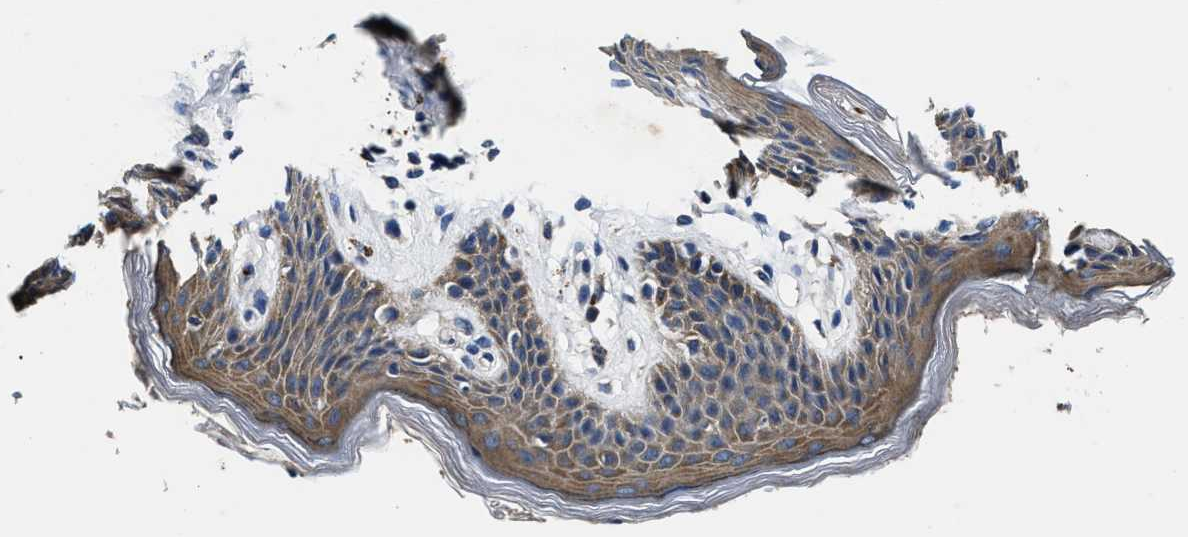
{"staining": {"intensity": "moderate", "quantity": ">75%", "location": "cytoplasmic/membranous"}, "tissue": "skin", "cell_type": "Epidermal cells", "image_type": "normal", "snomed": [{"axis": "morphology", "description": "Normal tissue, NOS"}, {"axis": "topography", "description": "Vulva"}], "caption": "Protein analysis of normal skin demonstrates moderate cytoplasmic/membranous staining in about >75% of epidermal cells. (DAB IHC with brightfield microscopy, high magnification).", "gene": "PI4KB", "patient": {"sex": "female", "age": 66}}